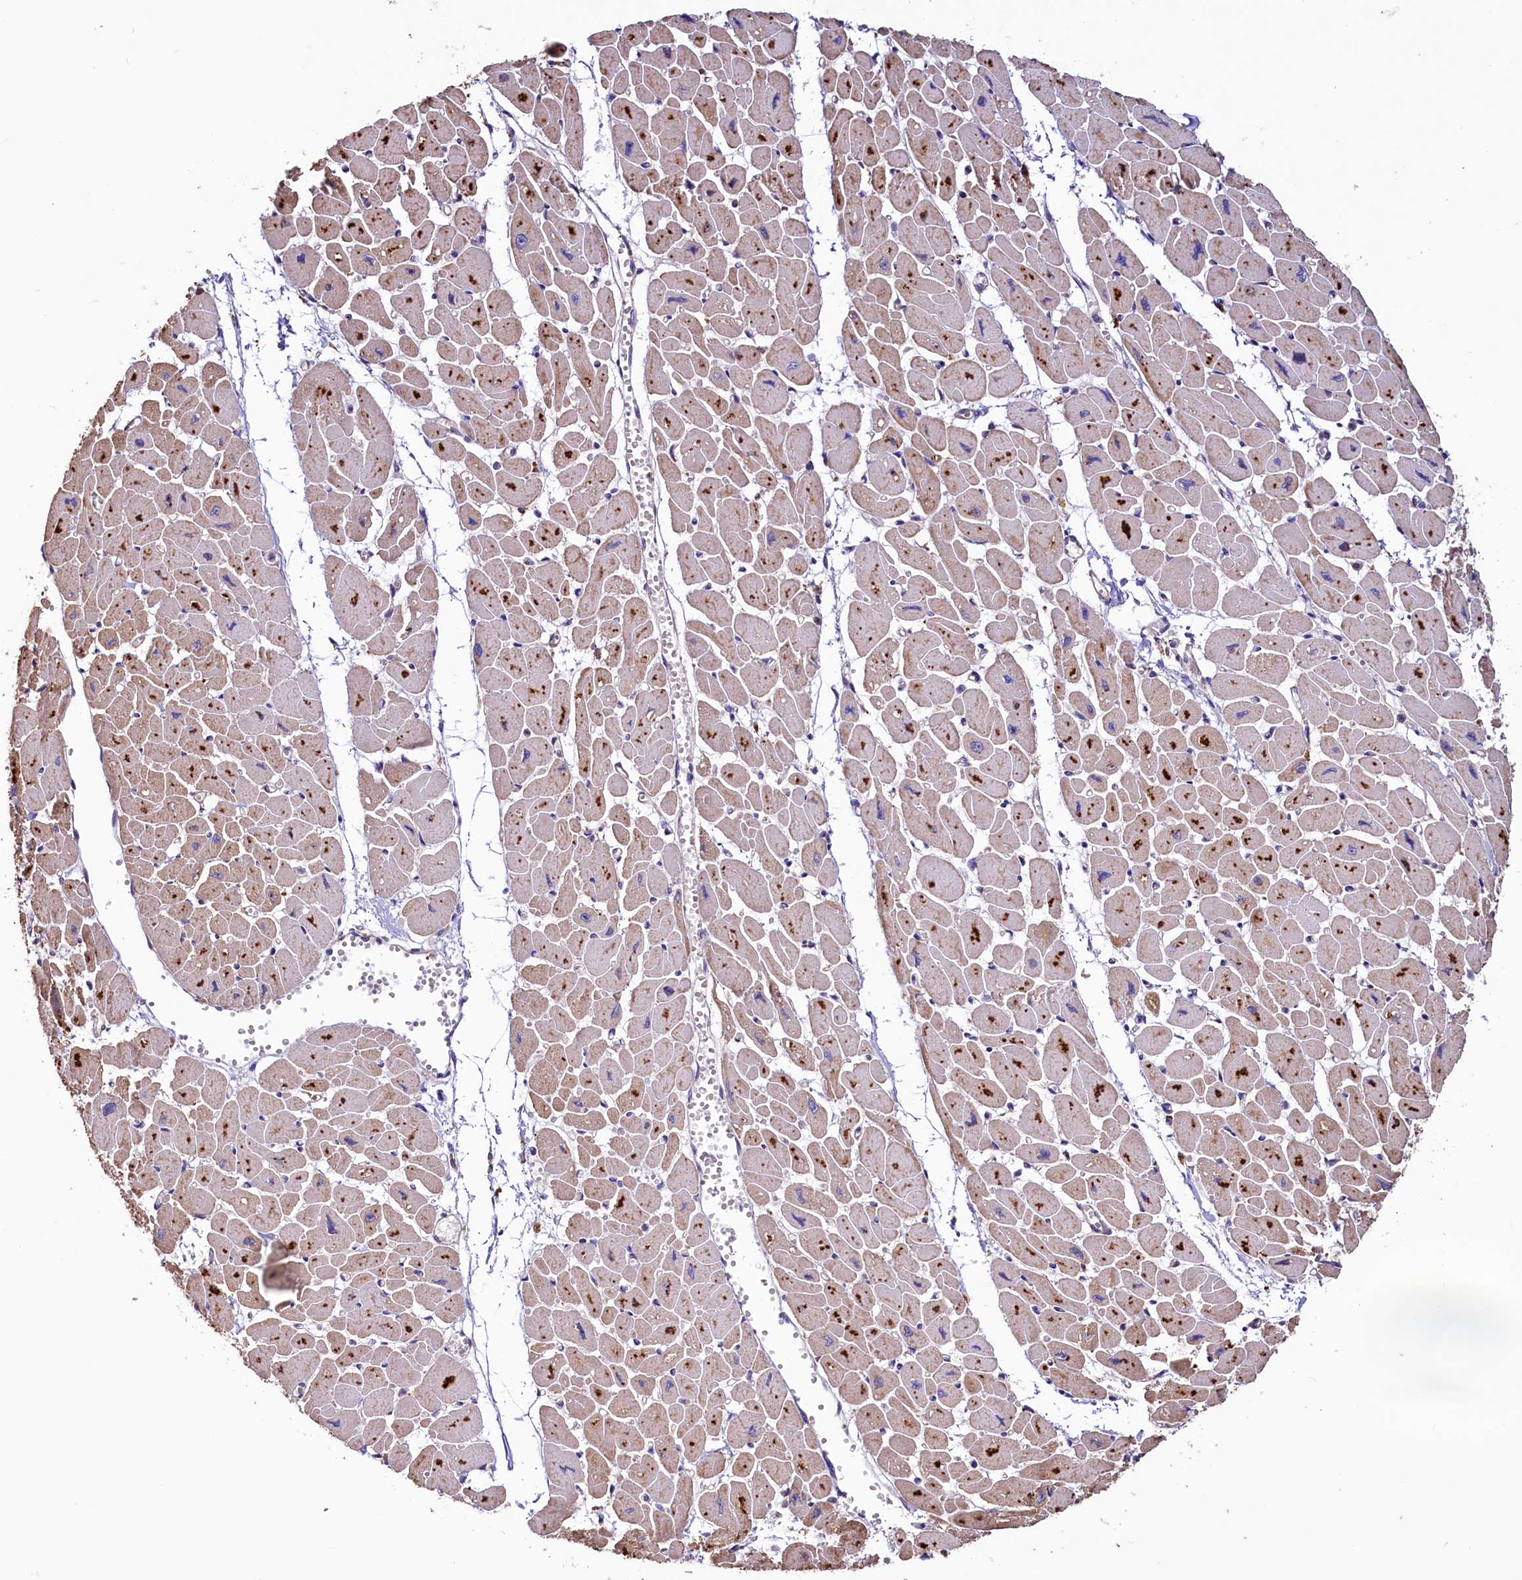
{"staining": {"intensity": "moderate", "quantity": ">75%", "location": "cytoplasmic/membranous"}, "tissue": "heart muscle", "cell_type": "Cardiomyocytes", "image_type": "normal", "snomed": [{"axis": "morphology", "description": "Normal tissue, NOS"}, {"axis": "topography", "description": "Heart"}], "caption": "Protein staining by immunohistochemistry (IHC) reveals moderate cytoplasmic/membranous positivity in about >75% of cardiomyocytes in unremarkable heart muscle.", "gene": "STARD5", "patient": {"sex": "female", "age": 54}}